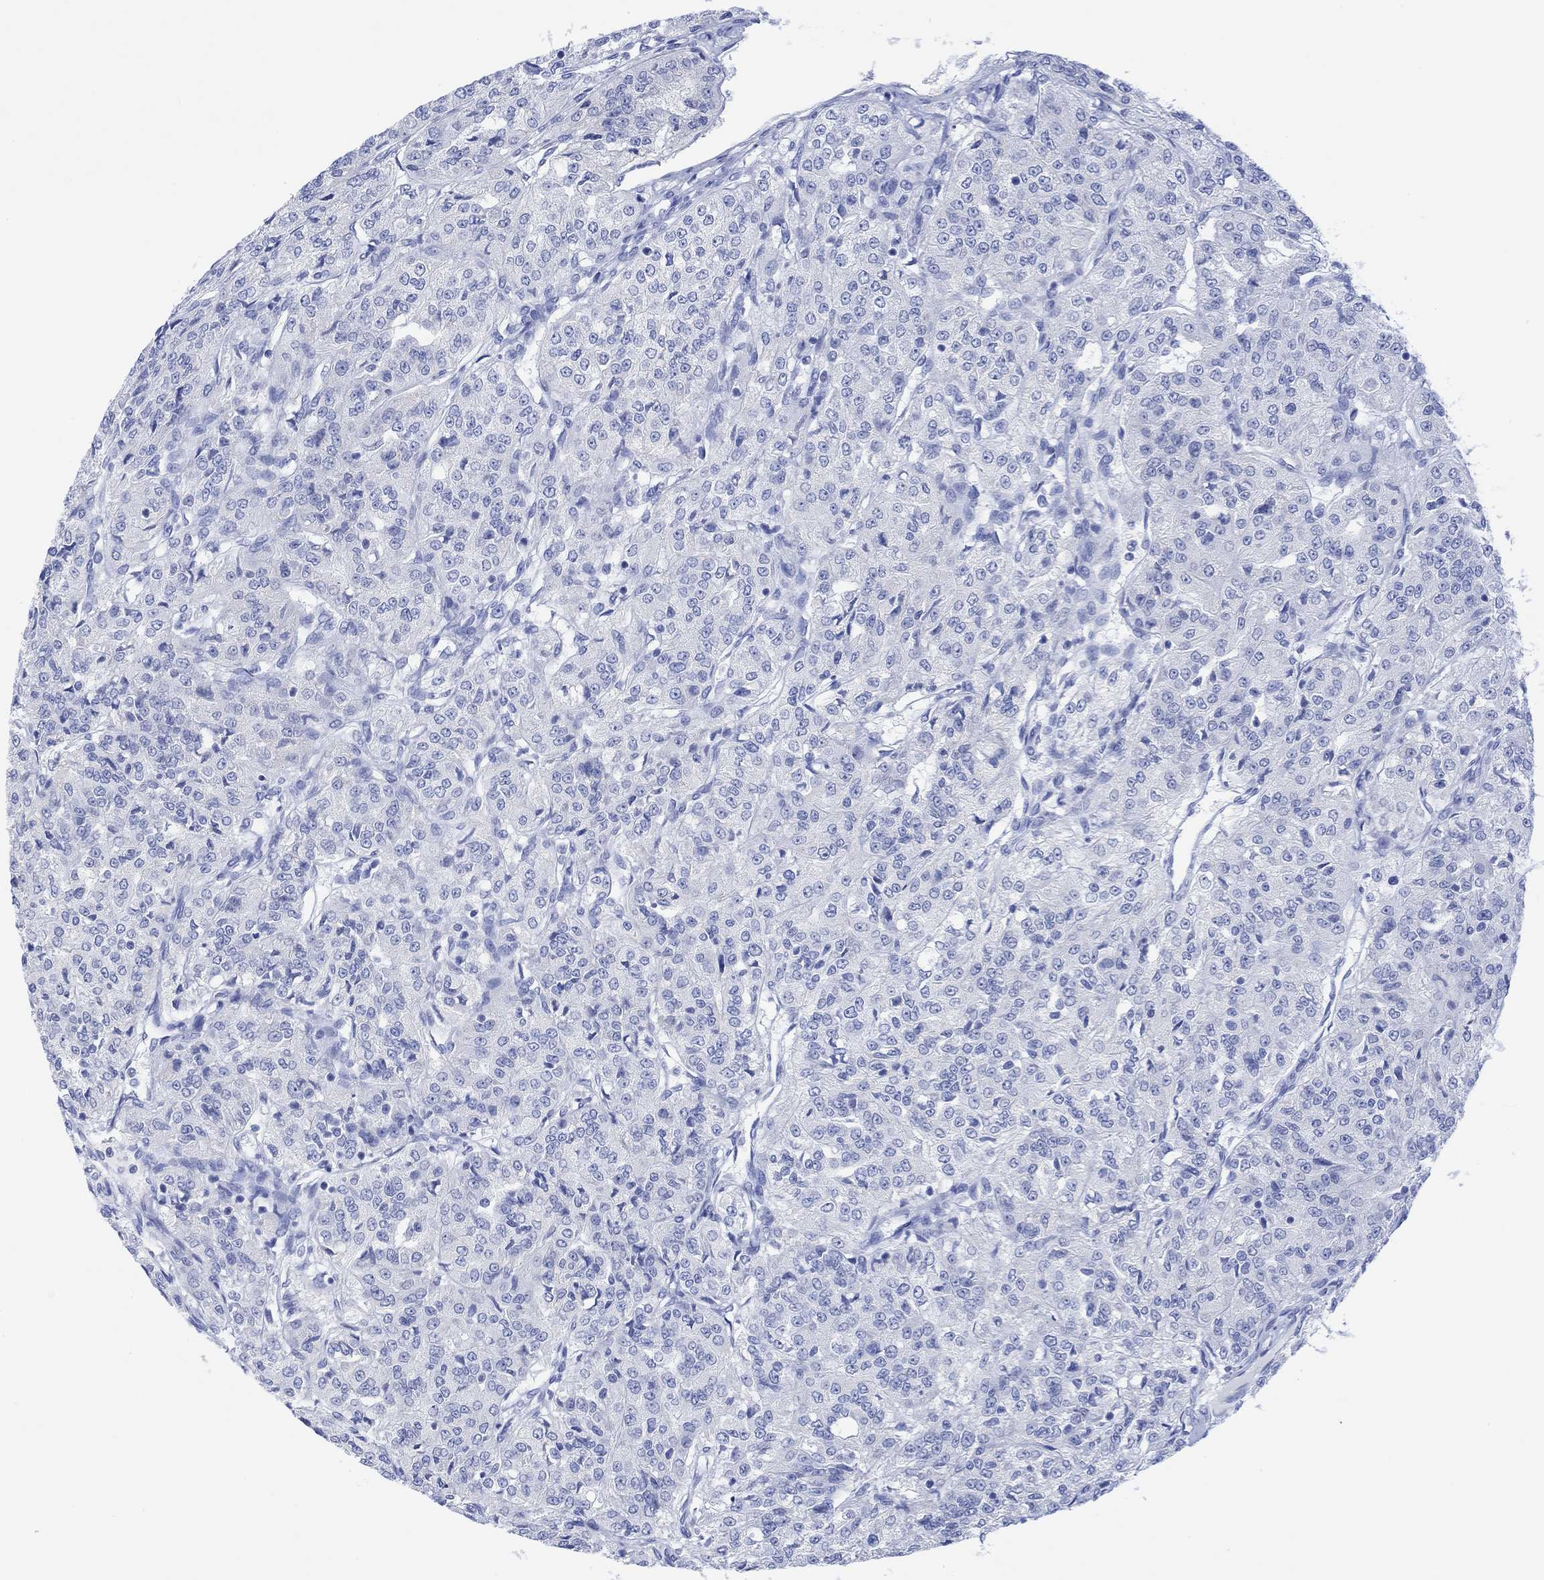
{"staining": {"intensity": "negative", "quantity": "none", "location": "none"}, "tissue": "renal cancer", "cell_type": "Tumor cells", "image_type": "cancer", "snomed": [{"axis": "morphology", "description": "Adenocarcinoma, NOS"}, {"axis": "topography", "description": "Kidney"}], "caption": "A high-resolution image shows immunohistochemistry staining of renal adenocarcinoma, which shows no significant positivity in tumor cells. Nuclei are stained in blue.", "gene": "CALCA", "patient": {"sex": "female", "age": 63}}